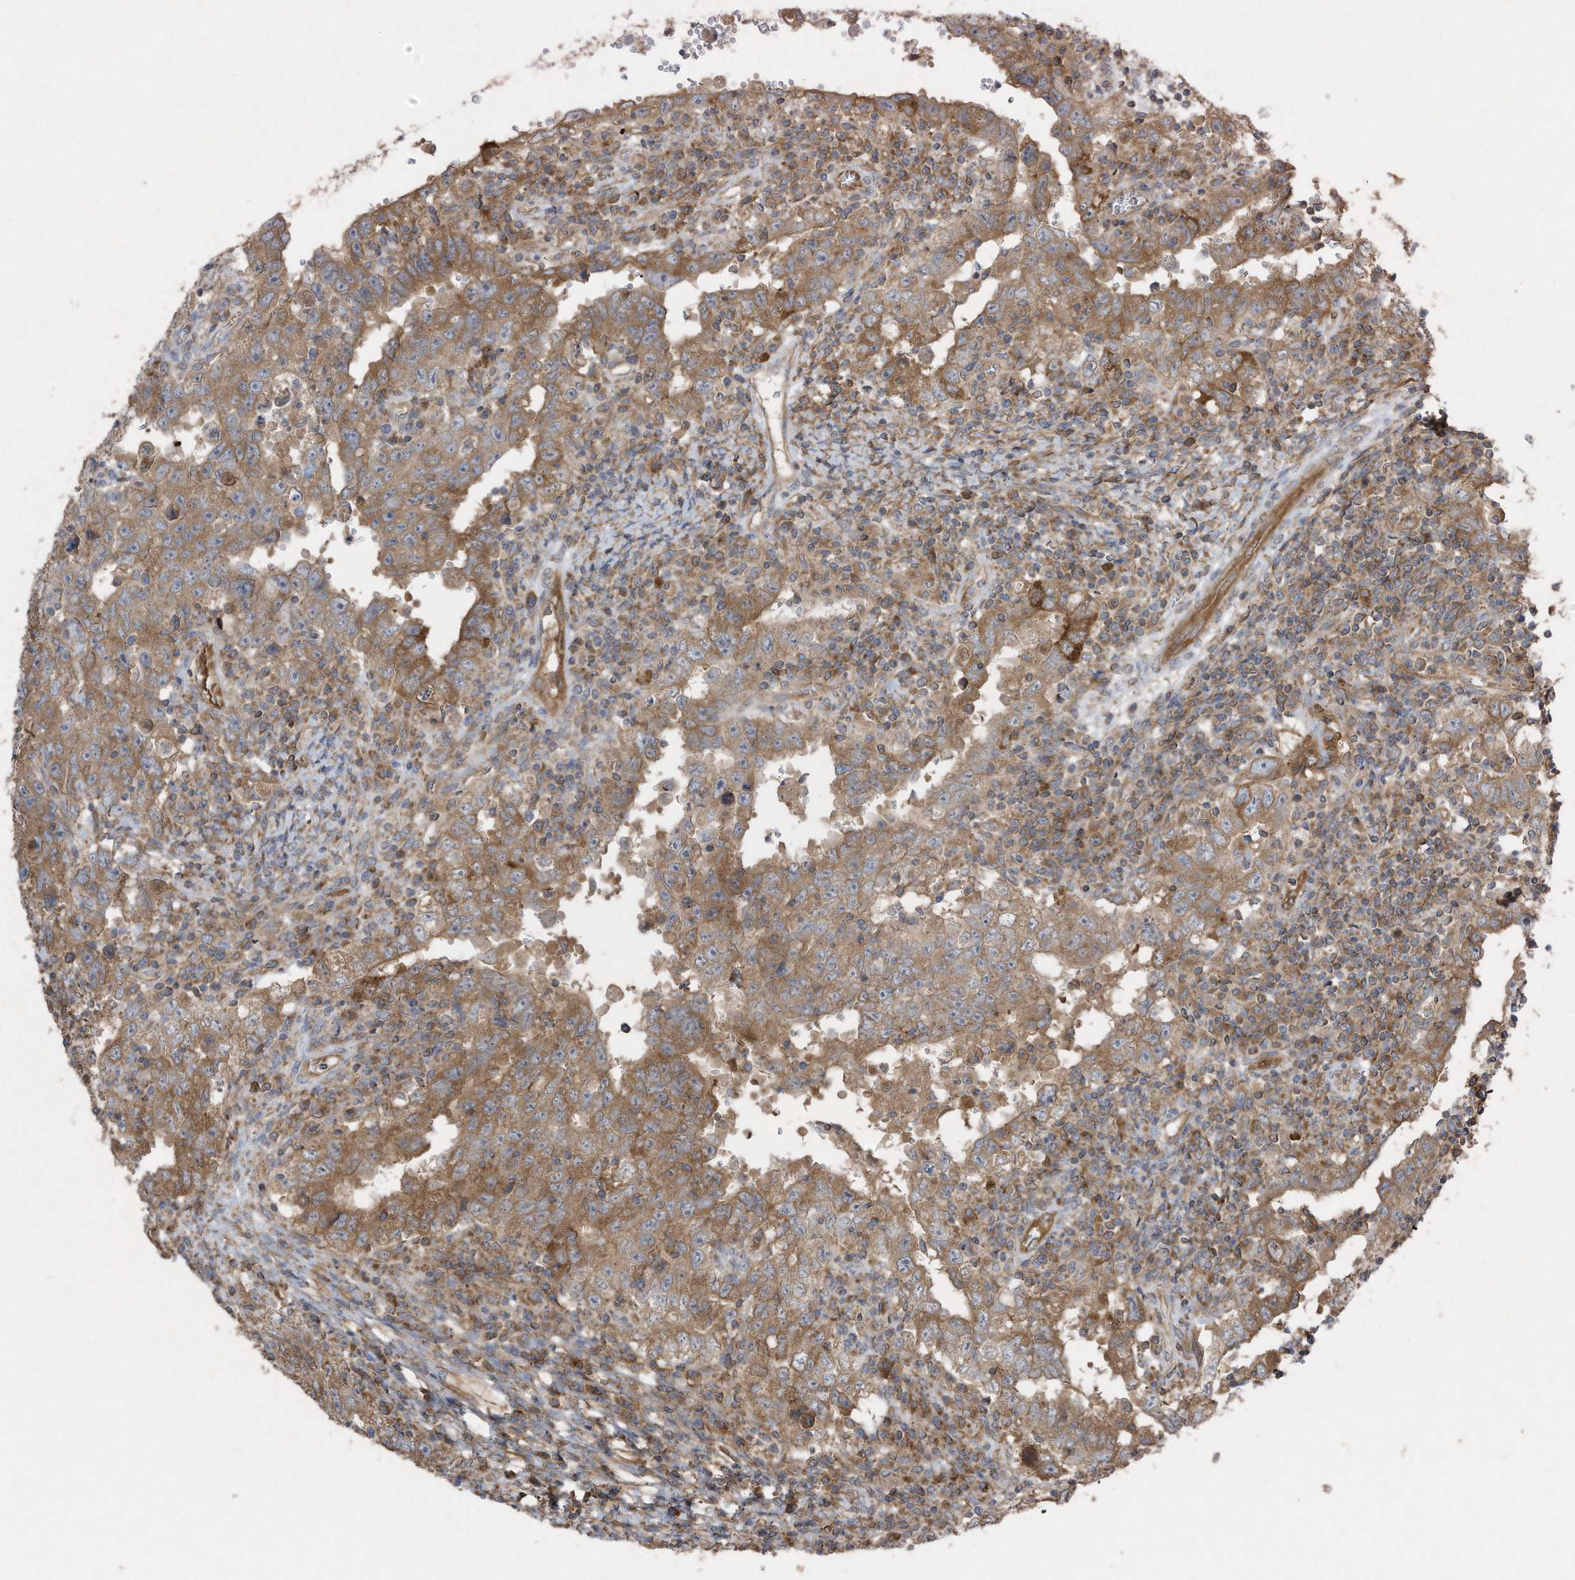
{"staining": {"intensity": "moderate", "quantity": ">75%", "location": "cytoplasmic/membranous"}, "tissue": "testis cancer", "cell_type": "Tumor cells", "image_type": "cancer", "snomed": [{"axis": "morphology", "description": "Carcinoma, Embryonal, NOS"}, {"axis": "topography", "description": "Testis"}], "caption": "Immunohistochemistry (IHC) staining of testis embryonal carcinoma, which reveals medium levels of moderate cytoplasmic/membranous staining in approximately >75% of tumor cells indicating moderate cytoplasmic/membranous protein staining. The staining was performed using DAB (brown) for protein detection and nuclei were counterstained in hematoxylin (blue).", "gene": "SYNJ2", "patient": {"sex": "male", "age": 26}}